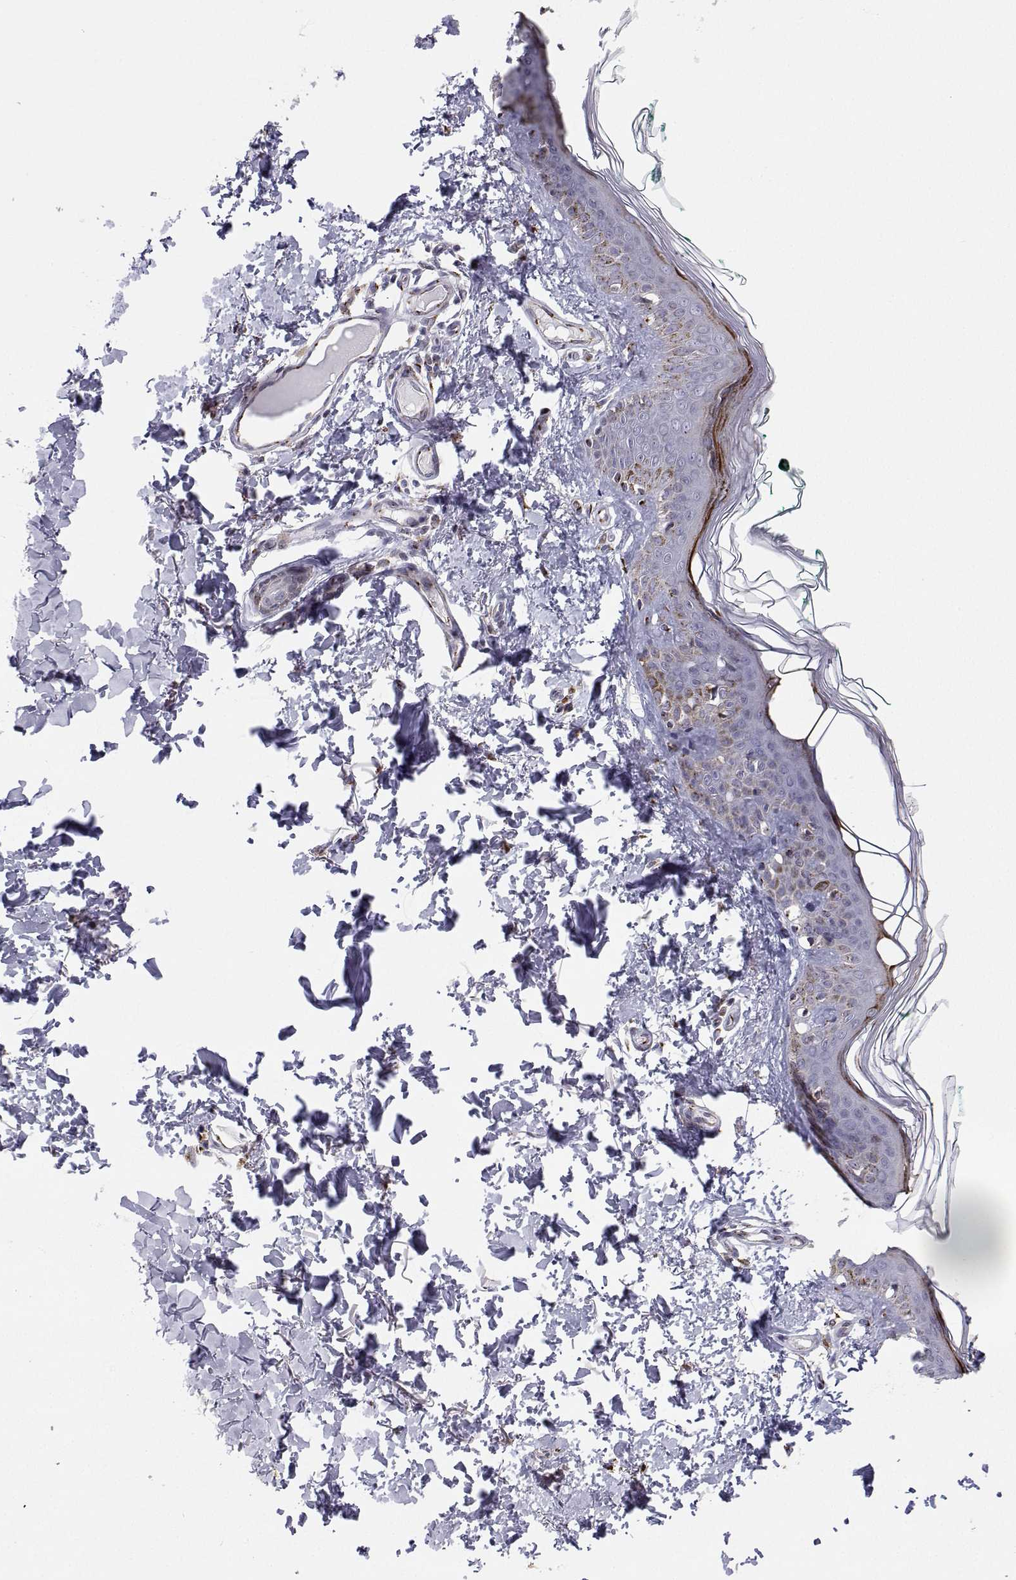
{"staining": {"intensity": "moderate", "quantity": ">75%", "location": "cytoplasmic/membranous"}, "tissue": "skin", "cell_type": "Fibroblasts", "image_type": "normal", "snomed": [{"axis": "morphology", "description": "Normal tissue, NOS"}, {"axis": "topography", "description": "Skin"}, {"axis": "topography", "description": "Peripheral nerve tissue"}], "caption": "Immunohistochemical staining of normal human skin reveals medium levels of moderate cytoplasmic/membranous staining in about >75% of fibroblasts. (brown staining indicates protein expression, while blue staining denotes nuclei).", "gene": "STARD13", "patient": {"sex": "female", "age": 45}}